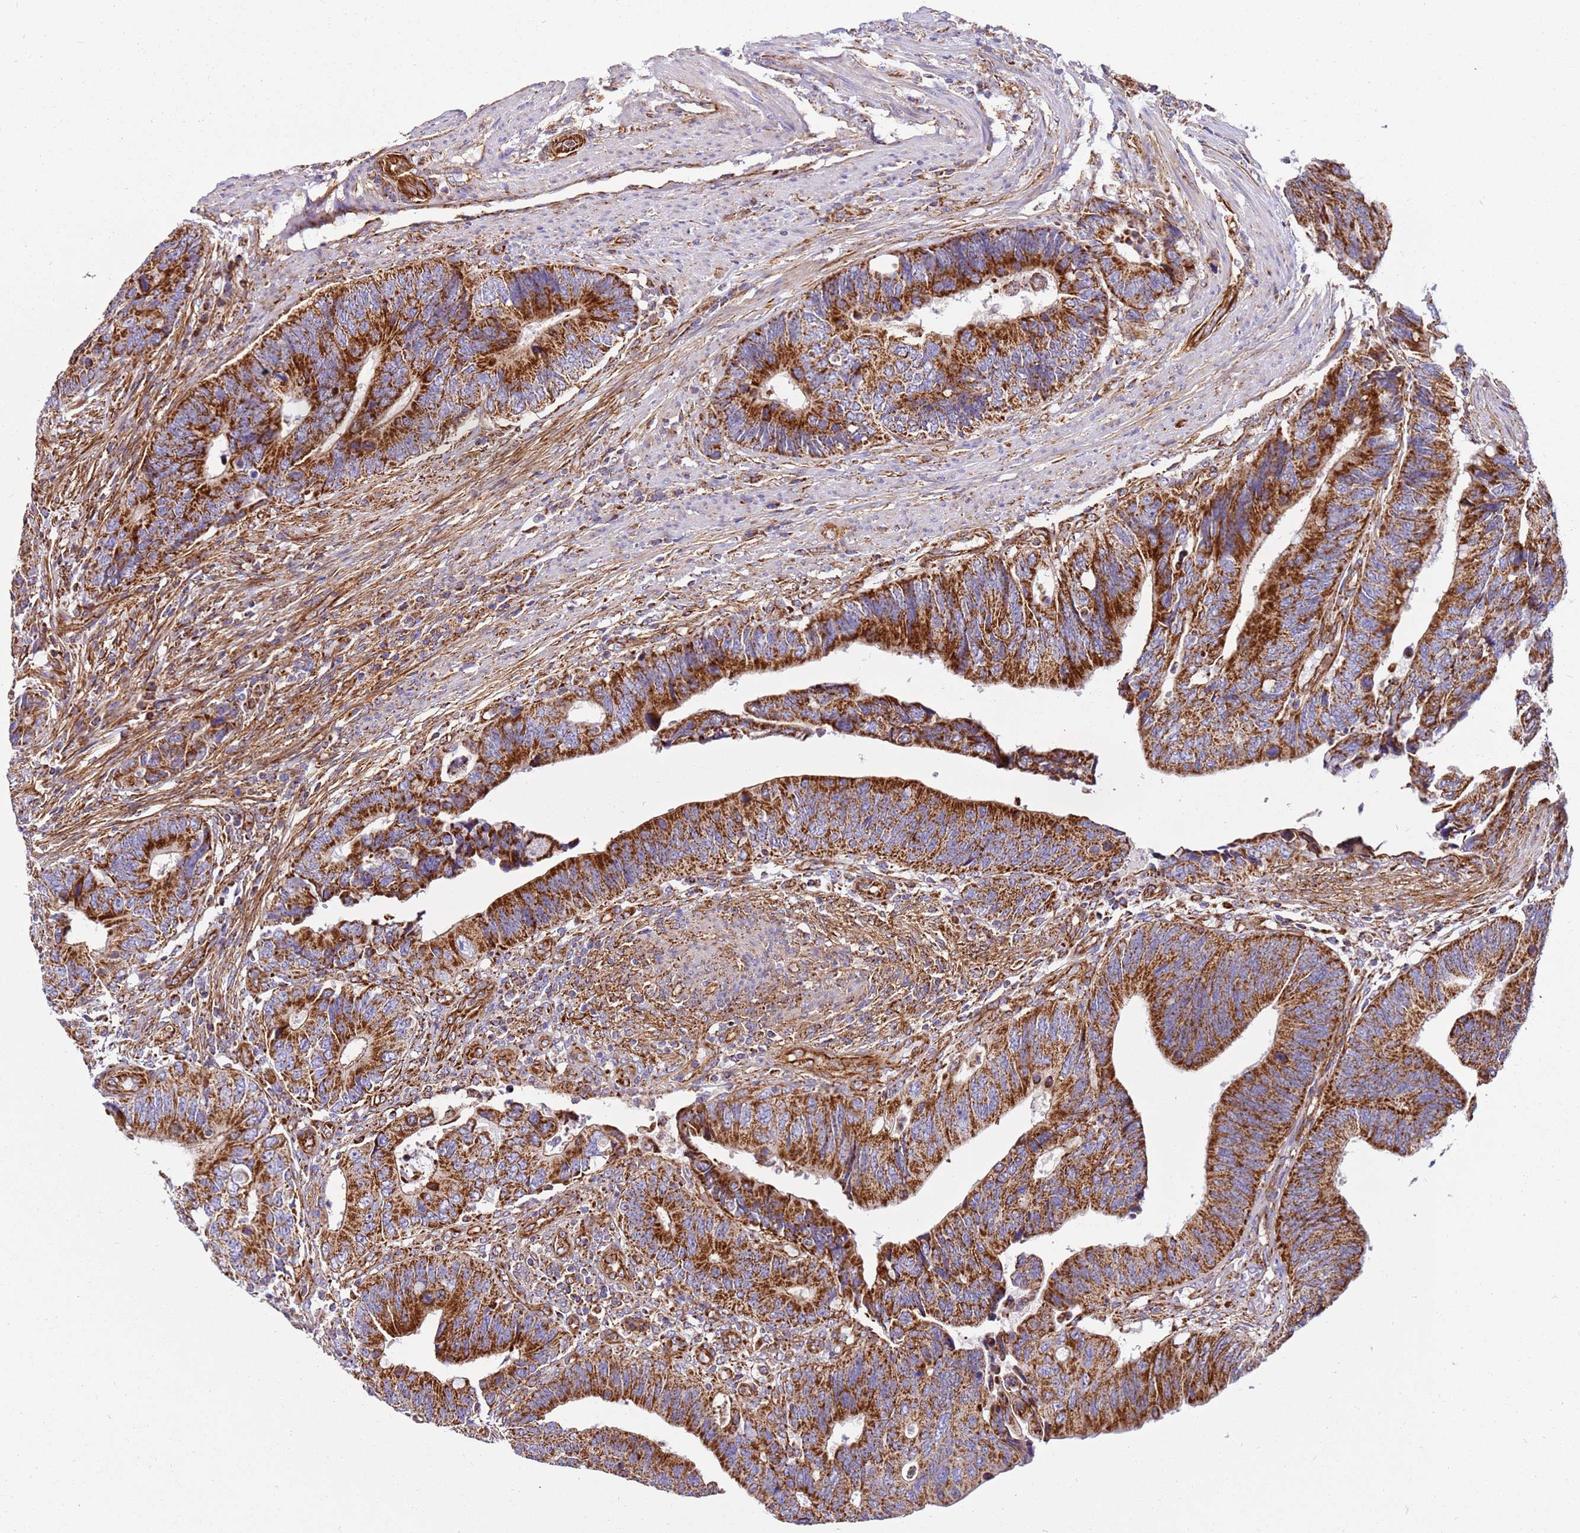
{"staining": {"intensity": "strong", "quantity": ">75%", "location": "cytoplasmic/membranous"}, "tissue": "colorectal cancer", "cell_type": "Tumor cells", "image_type": "cancer", "snomed": [{"axis": "morphology", "description": "Adenocarcinoma, NOS"}, {"axis": "topography", "description": "Colon"}], "caption": "Human colorectal cancer (adenocarcinoma) stained for a protein (brown) reveals strong cytoplasmic/membranous positive expression in approximately >75% of tumor cells.", "gene": "MRPL20", "patient": {"sex": "male", "age": 87}}